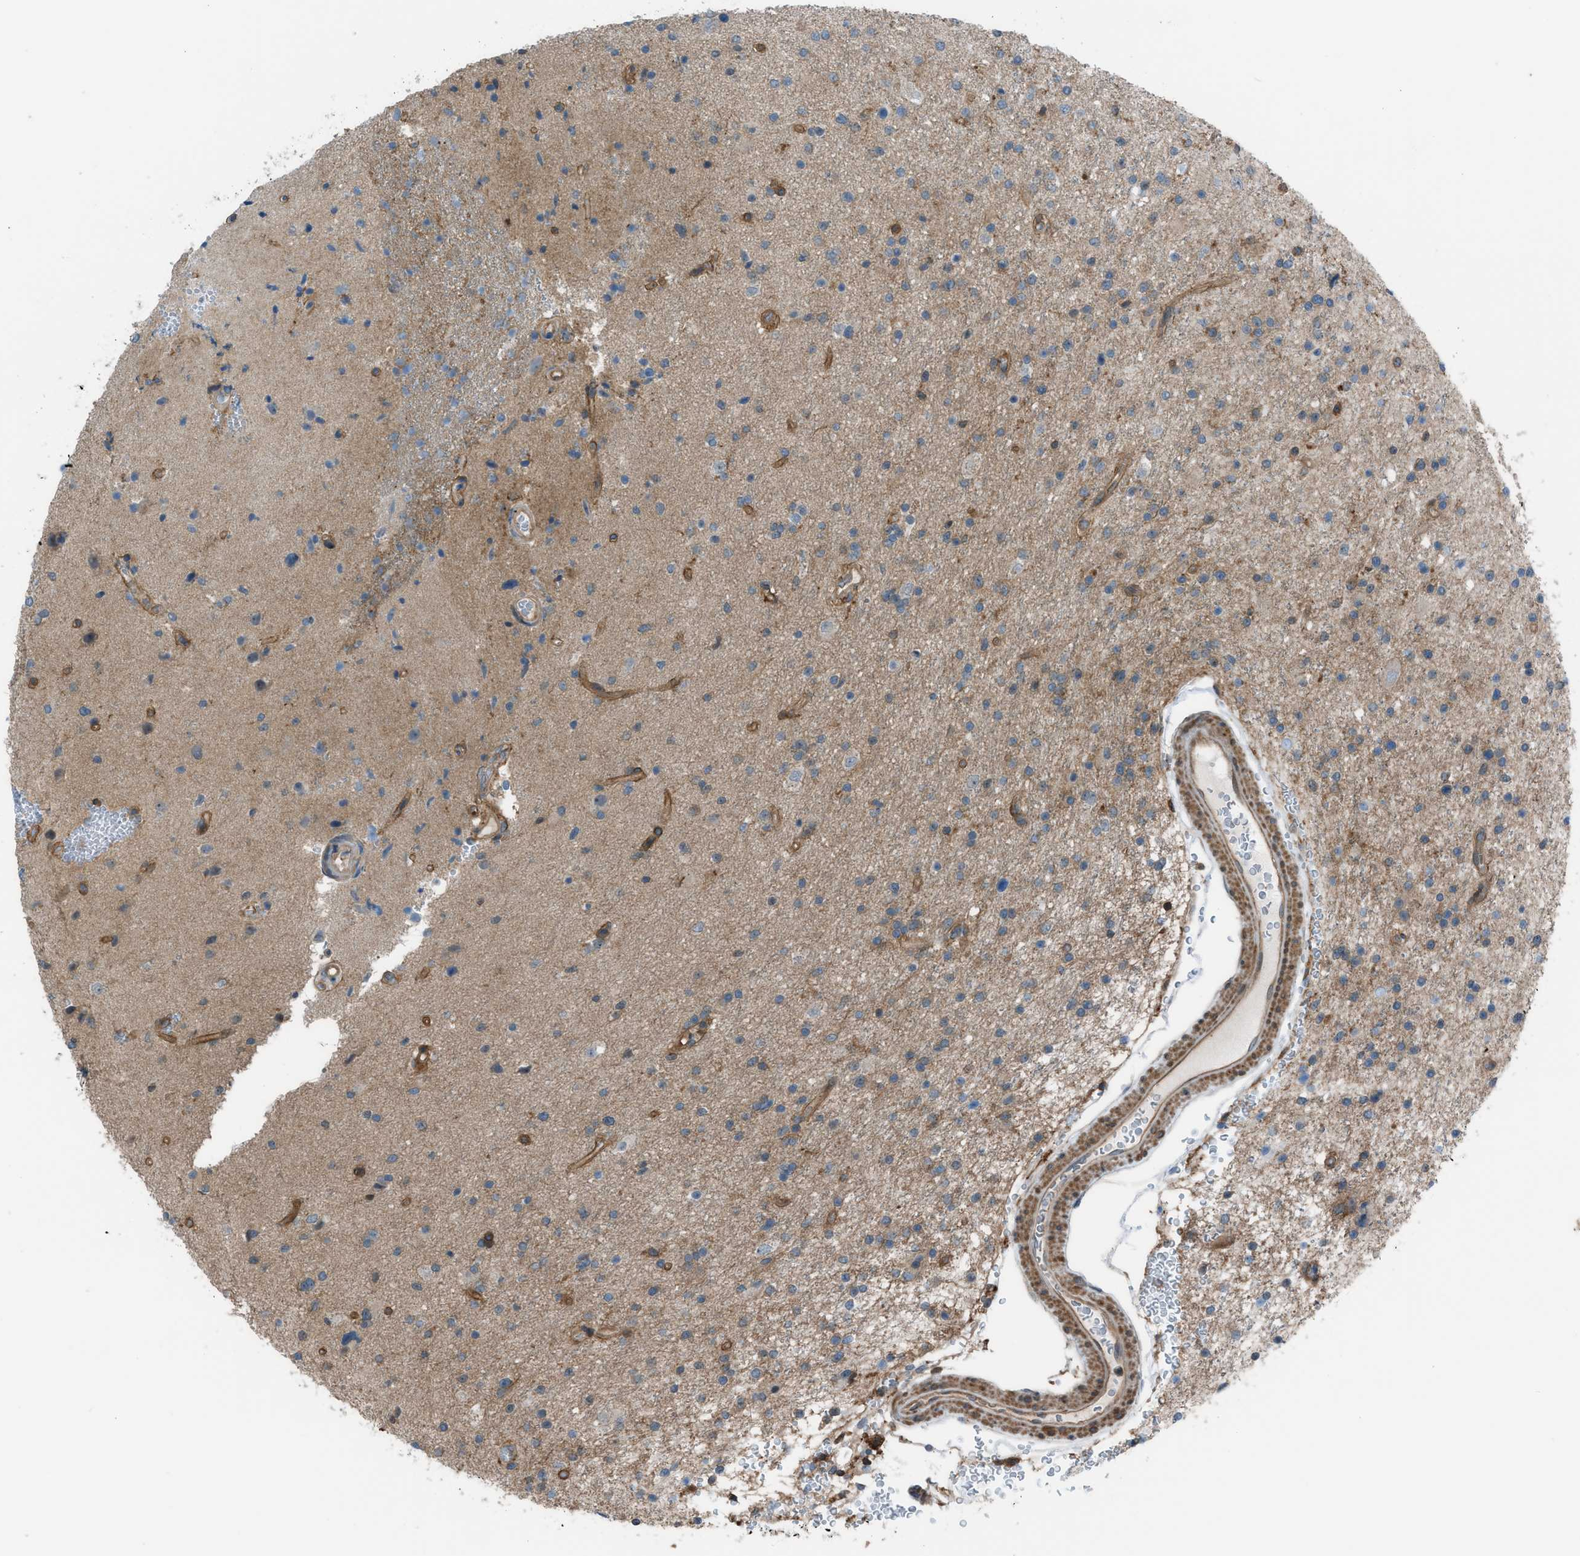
{"staining": {"intensity": "moderate", "quantity": "25%-75%", "location": "cytoplasmic/membranous"}, "tissue": "glioma", "cell_type": "Tumor cells", "image_type": "cancer", "snomed": [{"axis": "morphology", "description": "Glioma, malignant, High grade"}, {"axis": "topography", "description": "Brain"}], "caption": "Tumor cells show medium levels of moderate cytoplasmic/membranous expression in about 25%-75% of cells in glioma.", "gene": "DYRK1A", "patient": {"sex": "male", "age": 33}}